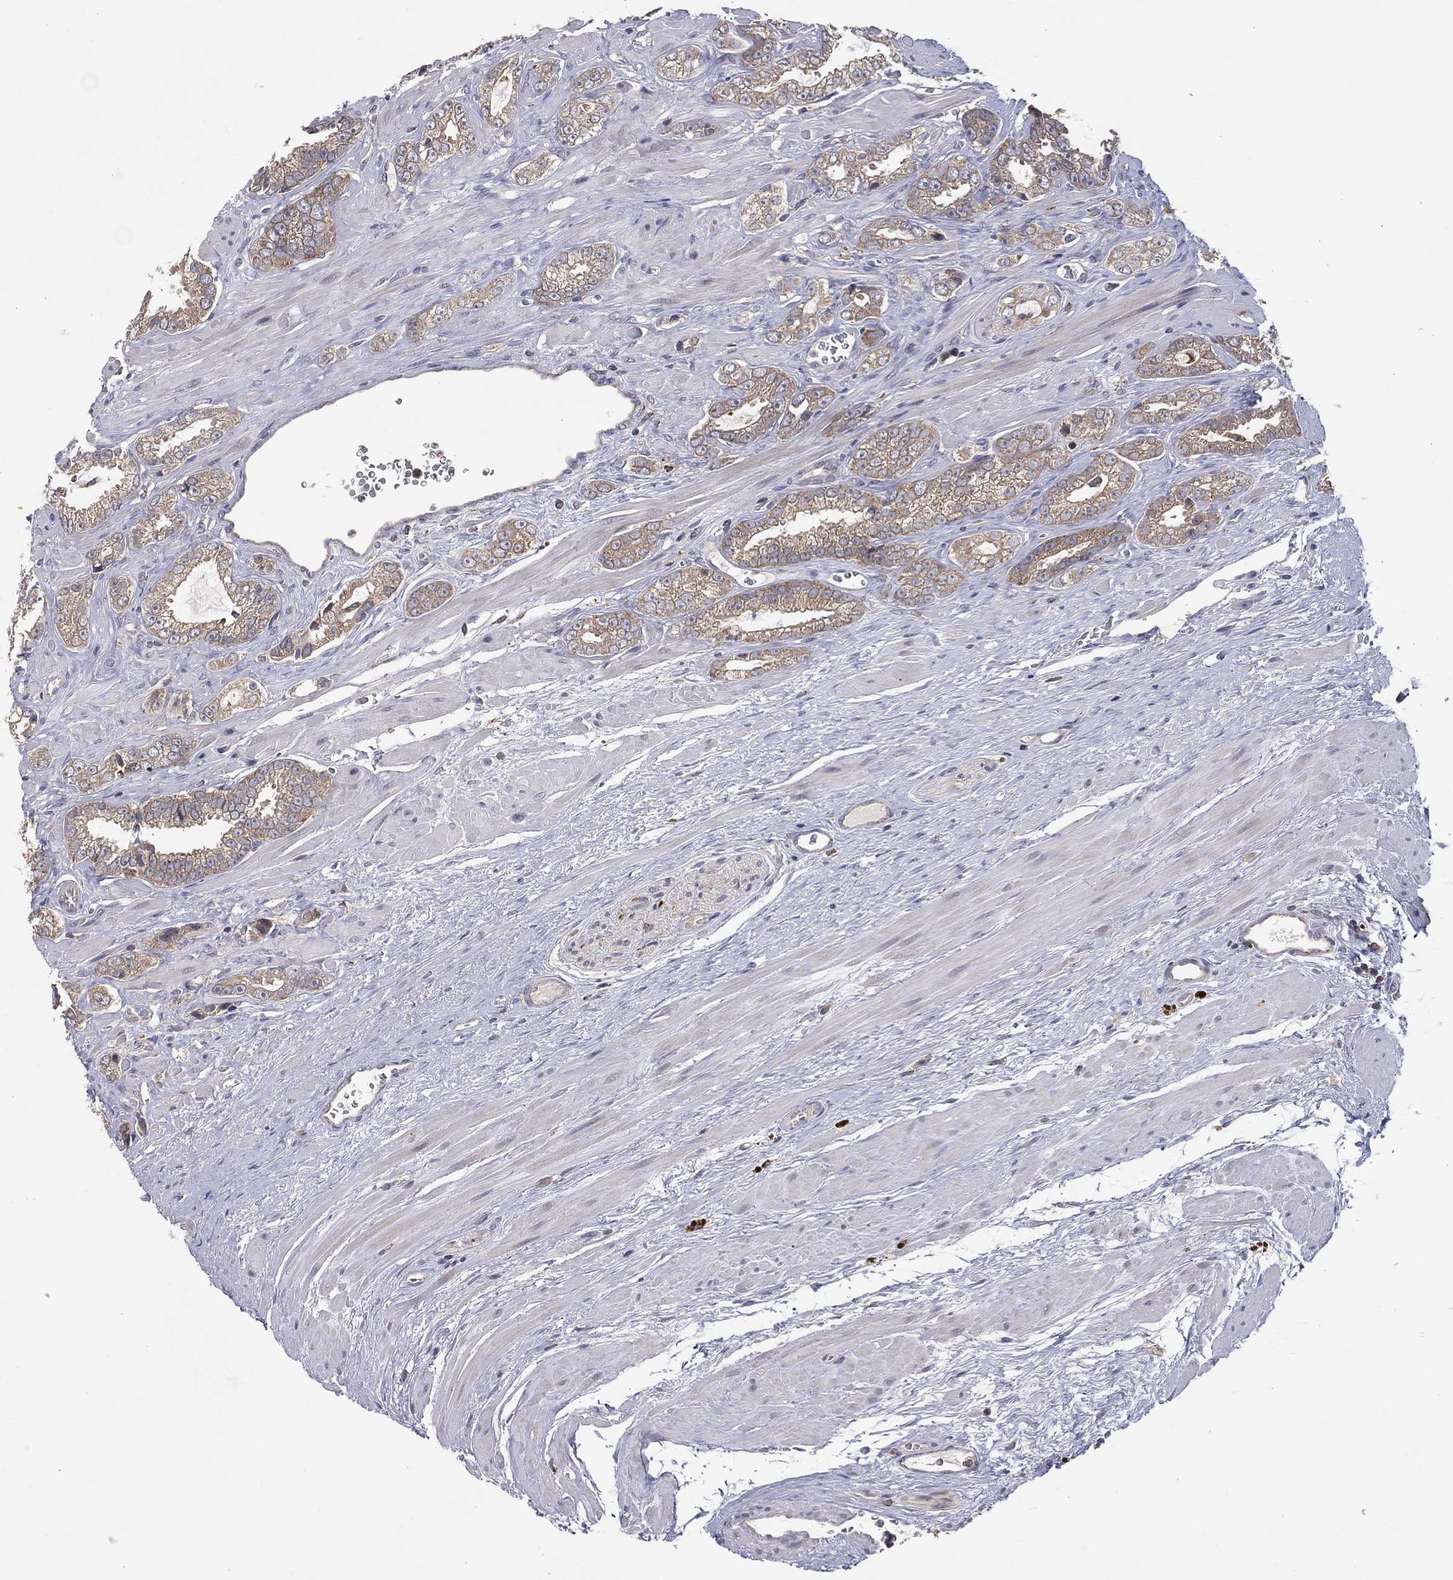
{"staining": {"intensity": "moderate", "quantity": ">75%", "location": "cytoplasmic/membranous"}, "tissue": "prostate cancer", "cell_type": "Tumor cells", "image_type": "cancer", "snomed": [{"axis": "morphology", "description": "Adenocarcinoma, NOS"}, {"axis": "topography", "description": "Prostate"}], "caption": "Immunohistochemical staining of human adenocarcinoma (prostate) shows moderate cytoplasmic/membranous protein expression in approximately >75% of tumor cells. The staining was performed using DAB to visualize the protein expression in brown, while the nuclei were stained in blue with hematoxylin (Magnification: 20x).", "gene": "STARD3", "patient": {"sex": "male", "age": 67}}